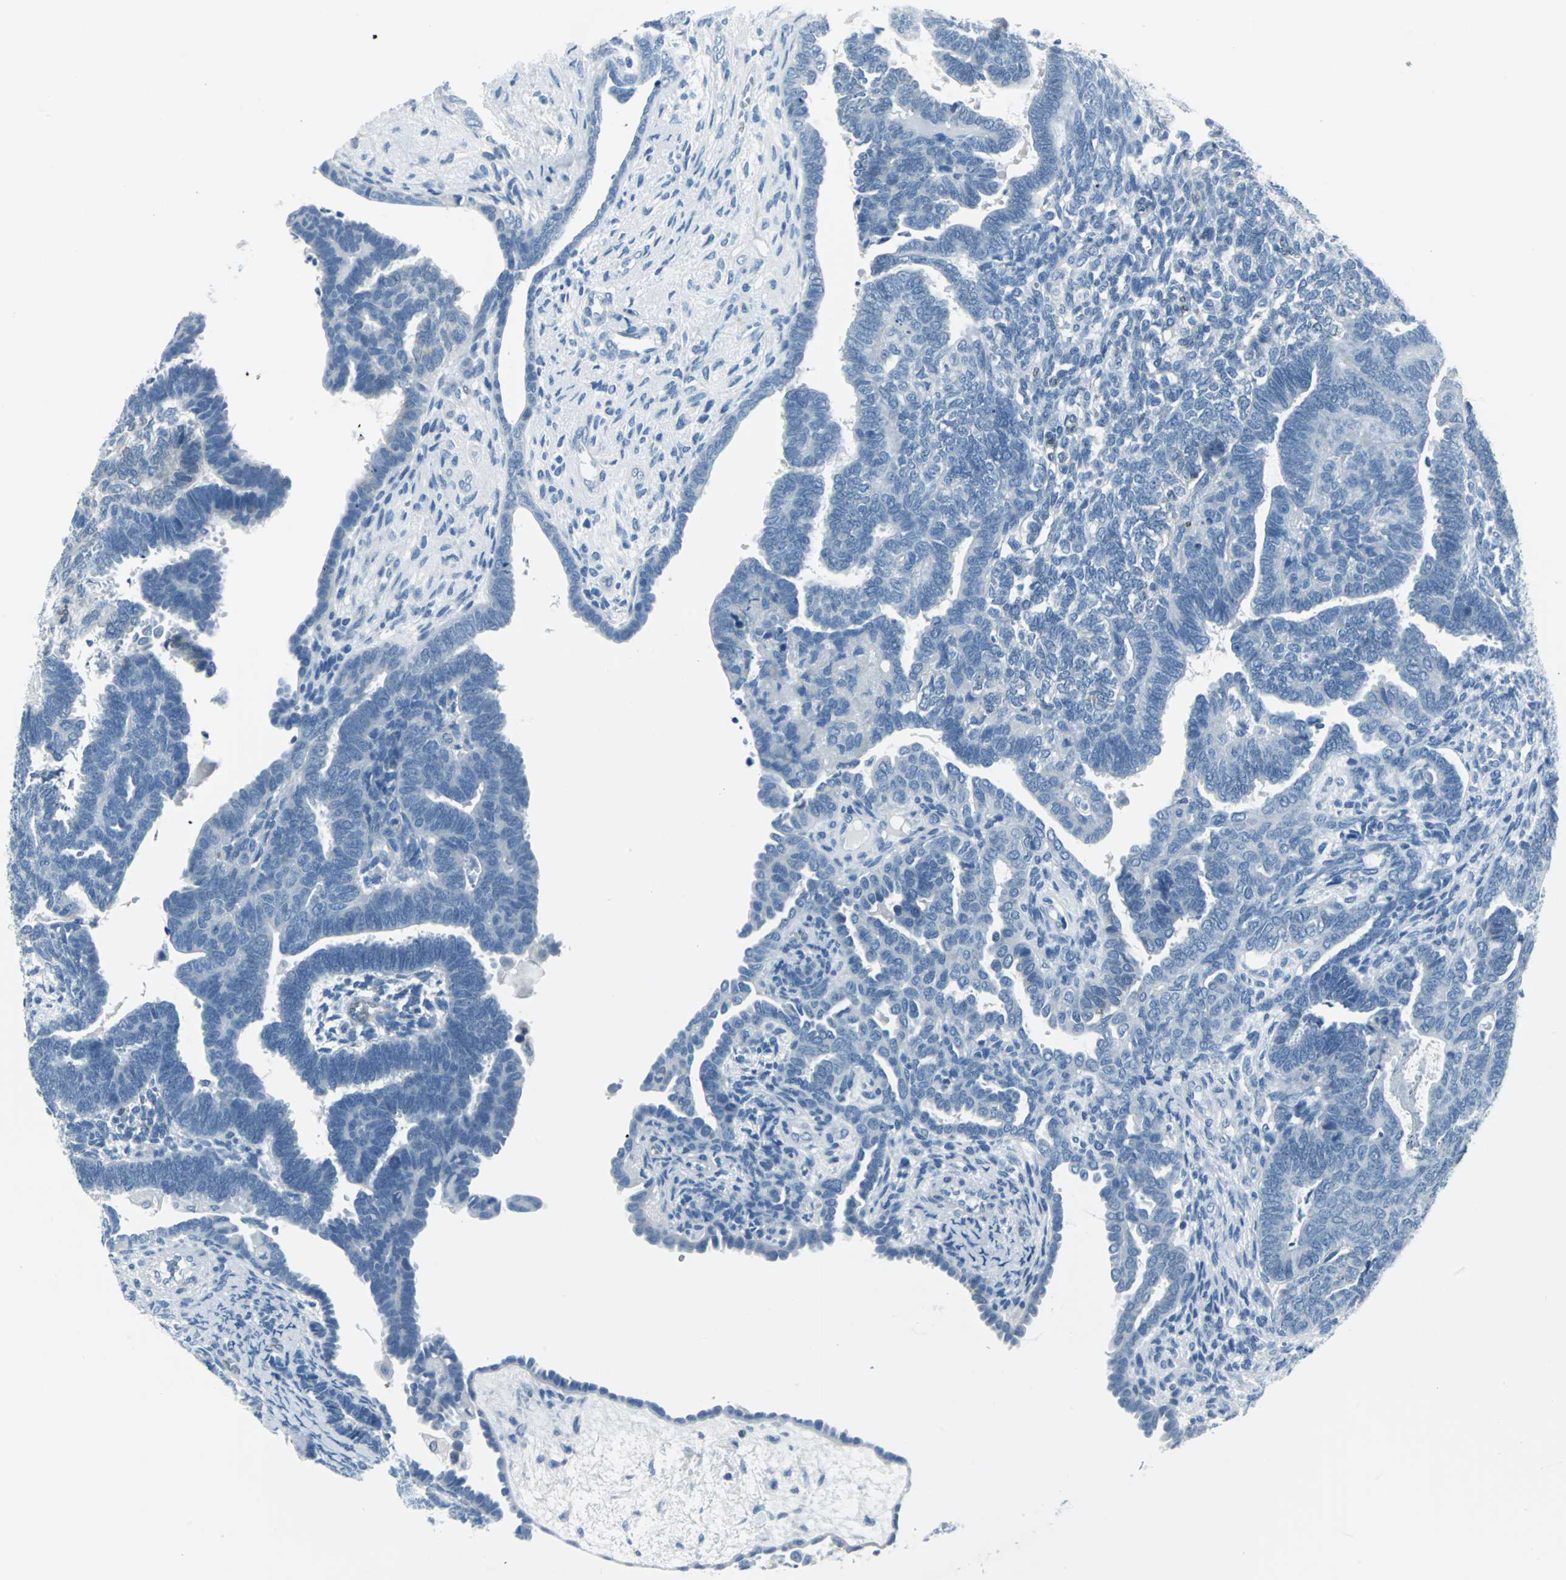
{"staining": {"intensity": "negative", "quantity": "none", "location": "none"}, "tissue": "endometrial cancer", "cell_type": "Tumor cells", "image_type": "cancer", "snomed": [{"axis": "morphology", "description": "Neoplasm, malignant, NOS"}, {"axis": "topography", "description": "Endometrium"}], "caption": "The histopathology image exhibits no significant staining in tumor cells of endometrial cancer.", "gene": "CYB5A", "patient": {"sex": "female", "age": 74}}